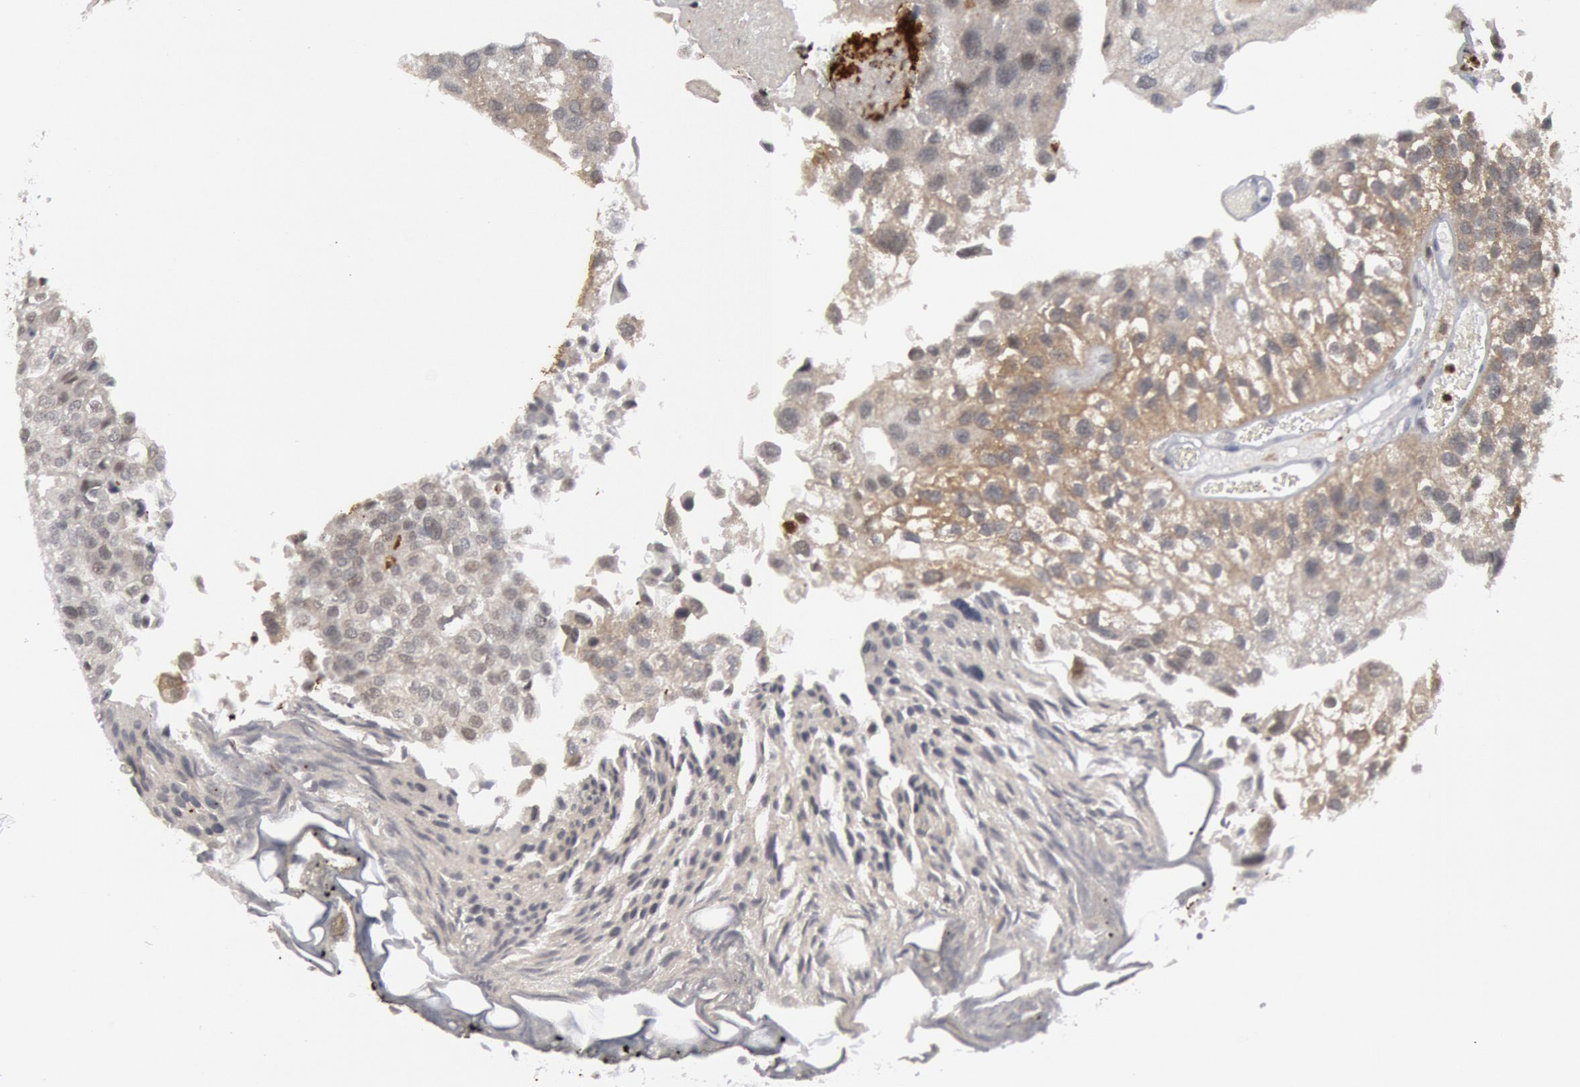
{"staining": {"intensity": "weak", "quantity": ">75%", "location": "cytoplasmic/membranous,nuclear"}, "tissue": "urothelial cancer", "cell_type": "Tumor cells", "image_type": "cancer", "snomed": [{"axis": "morphology", "description": "Urothelial carcinoma, Low grade"}, {"axis": "topography", "description": "Urinary bladder"}], "caption": "Low-grade urothelial carcinoma stained for a protein reveals weak cytoplasmic/membranous and nuclear positivity in tumor cells. (brown staining indicates protein expression, while blue staining denotes nuclei).", "gene": "PTPN6", "patient": {"sex": "female", "age": 89}}